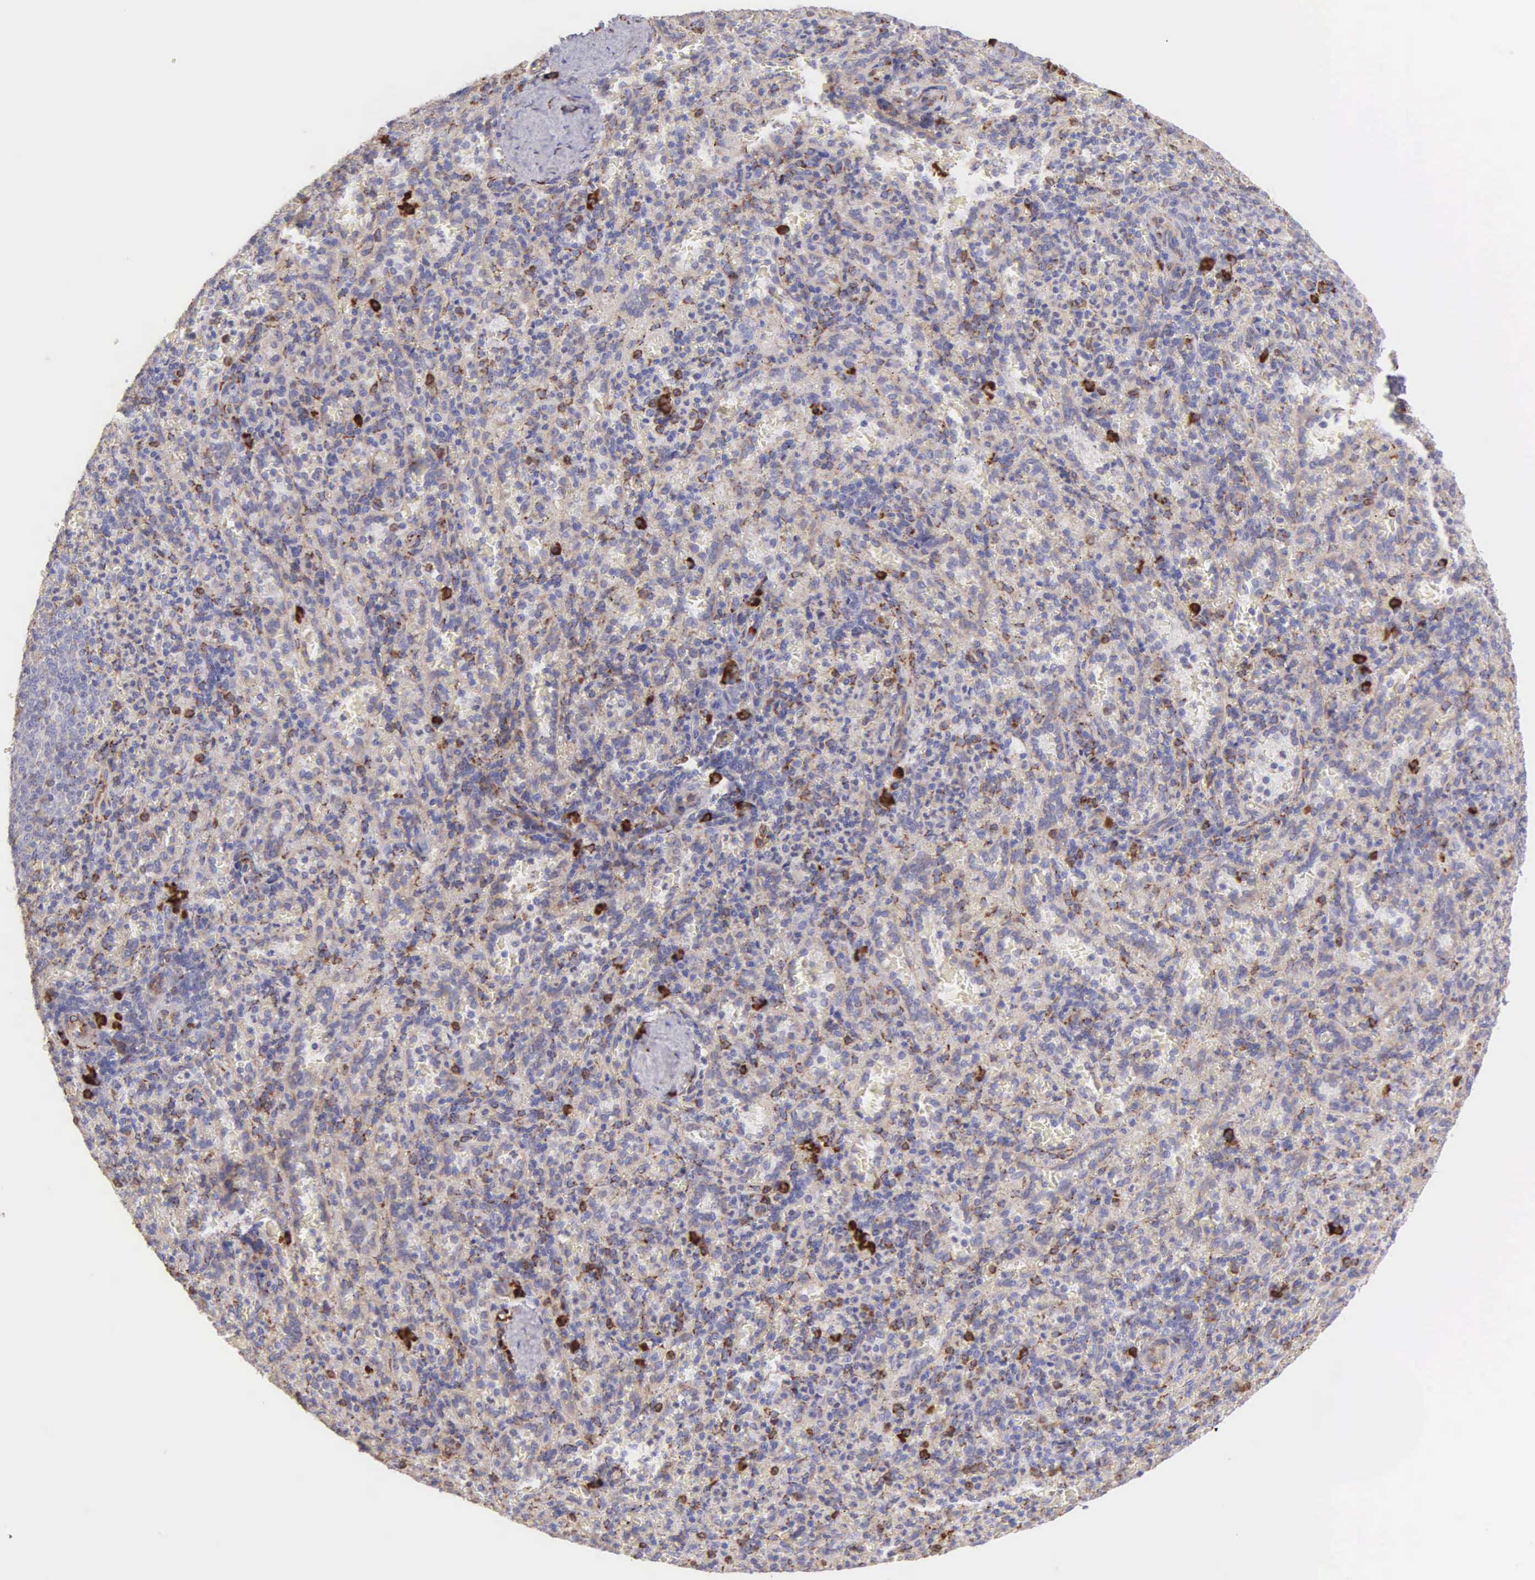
{"staining": {"intensity": "strong", "quantity": "<25%", "location": "cytoplasmic/membranous"}, "tissue": "spleen", "cell_type": "Cells in red pulp", "image_type": "normal", "snomed": [{"axis": "morphology", "description": "Normal tissue, NOS"}, {"axis": "topography", "description": "Spleen"}], "caption": "IHC micrograph of unremarkable human spleen stained for a protein (brown), which exhibits medium levels of strong cytoplasmic/membranous expression in about <25% of cells in red pulp.", "gene": "CKAP4", "patient": {"sex": "female", "age": 21}}